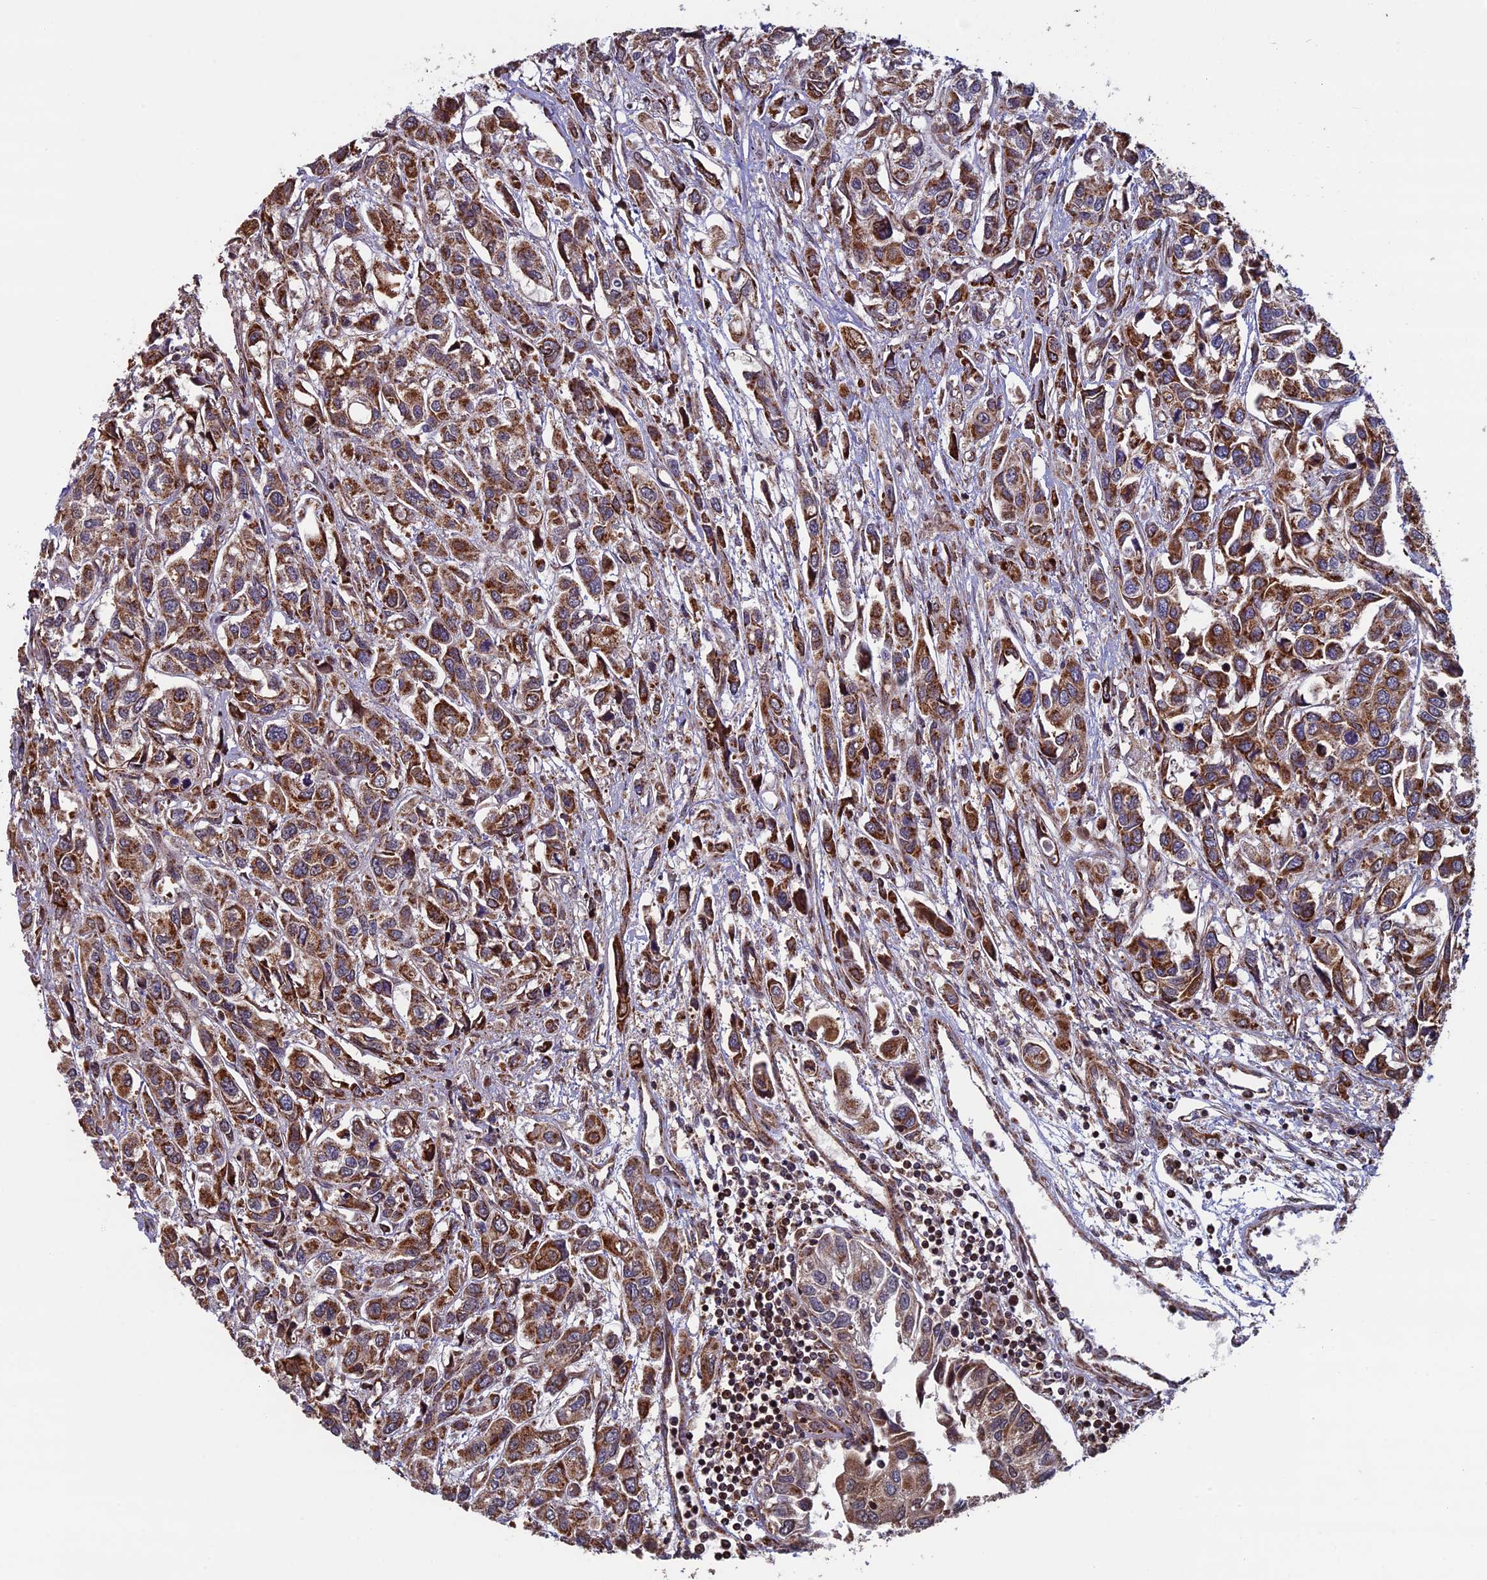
{"staining": {"intensity": "strong", "quantity": ">75%", "location": "cytoplasmic/membranous"}, "tissue": "urothelial cancer", "cell_type": "Tumor cells", "image_type": "cancer", "snomed": [{"axis": "morphology", "description": "Urothelial carcinoma, High grade"}, {"axis": "topography", "description": "Urinary bladder"}], "caption": "Immunohistochemical staining of high-grade urothelial carcinoma displays high levels of strong cytoplasmic/membranous protein positivity in approximately >75% of tumor cells. (brown staining indicates protein expression, while blue staining denotes nuclei).", "gene": "CCDC8", "patient": {"sex": "male", "age": 67}}